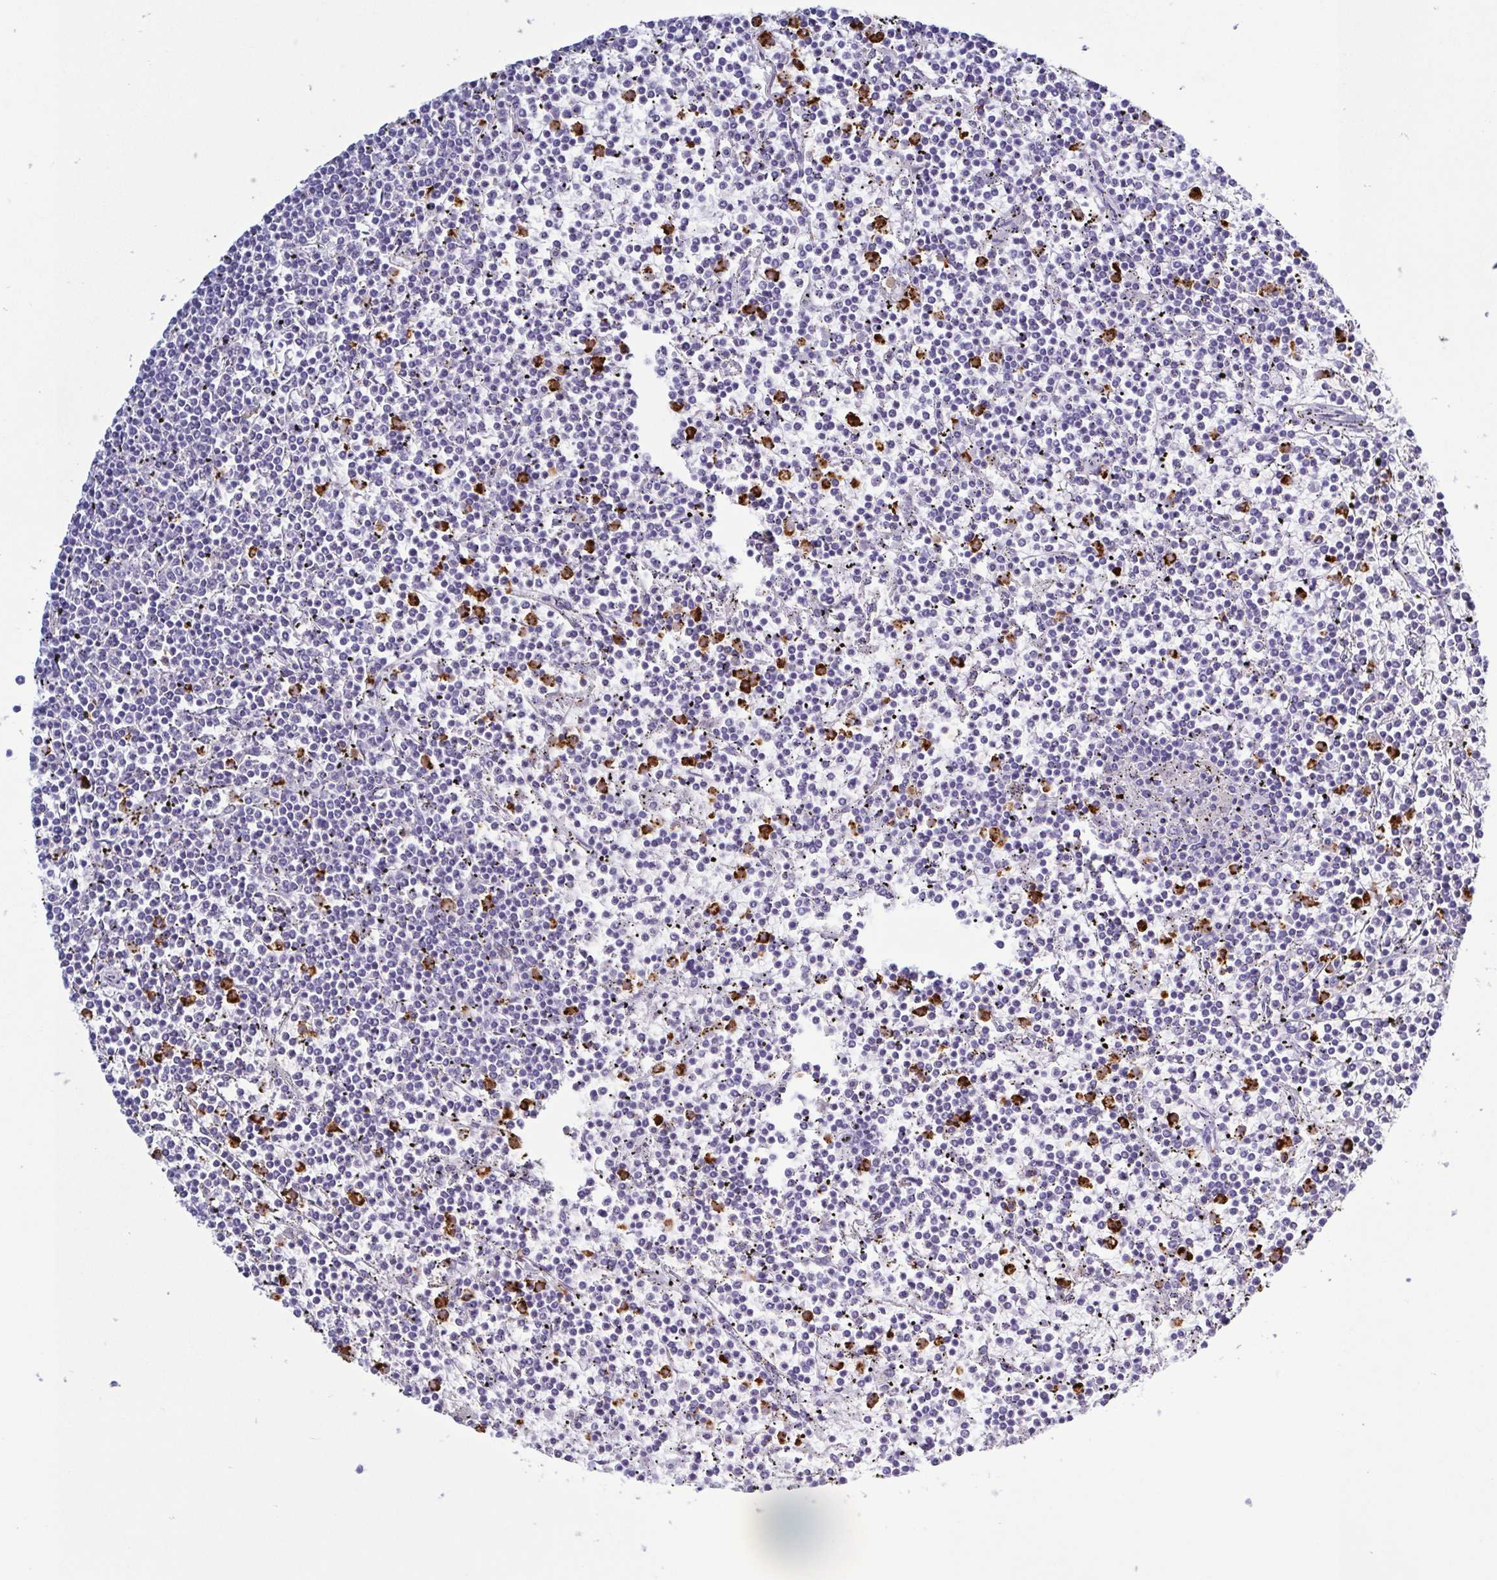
{"staining": {"intensity": "negative", "quantity": "none", "location": "none"}, "tissue": "lymphoma", "cell_type": "Tumor cells", "image_type": "cancer", "snomed": [{"axis": "morphology", "description": "Malignant lymphoma, non-Hodgkin's type, Low grade"}, {"axis": "topography", "description": "Spleen"}], "caption": "Tumor cells are negative for brown protein staining in low-grade malignant lymphoma, non-Hodgkin's type. (DAB (3,3'-diaminobenzidine) immunohistochemistry (IHC), high magnification).", "gene": "LTF", "patient": {"sex": "female", "age": 19}}